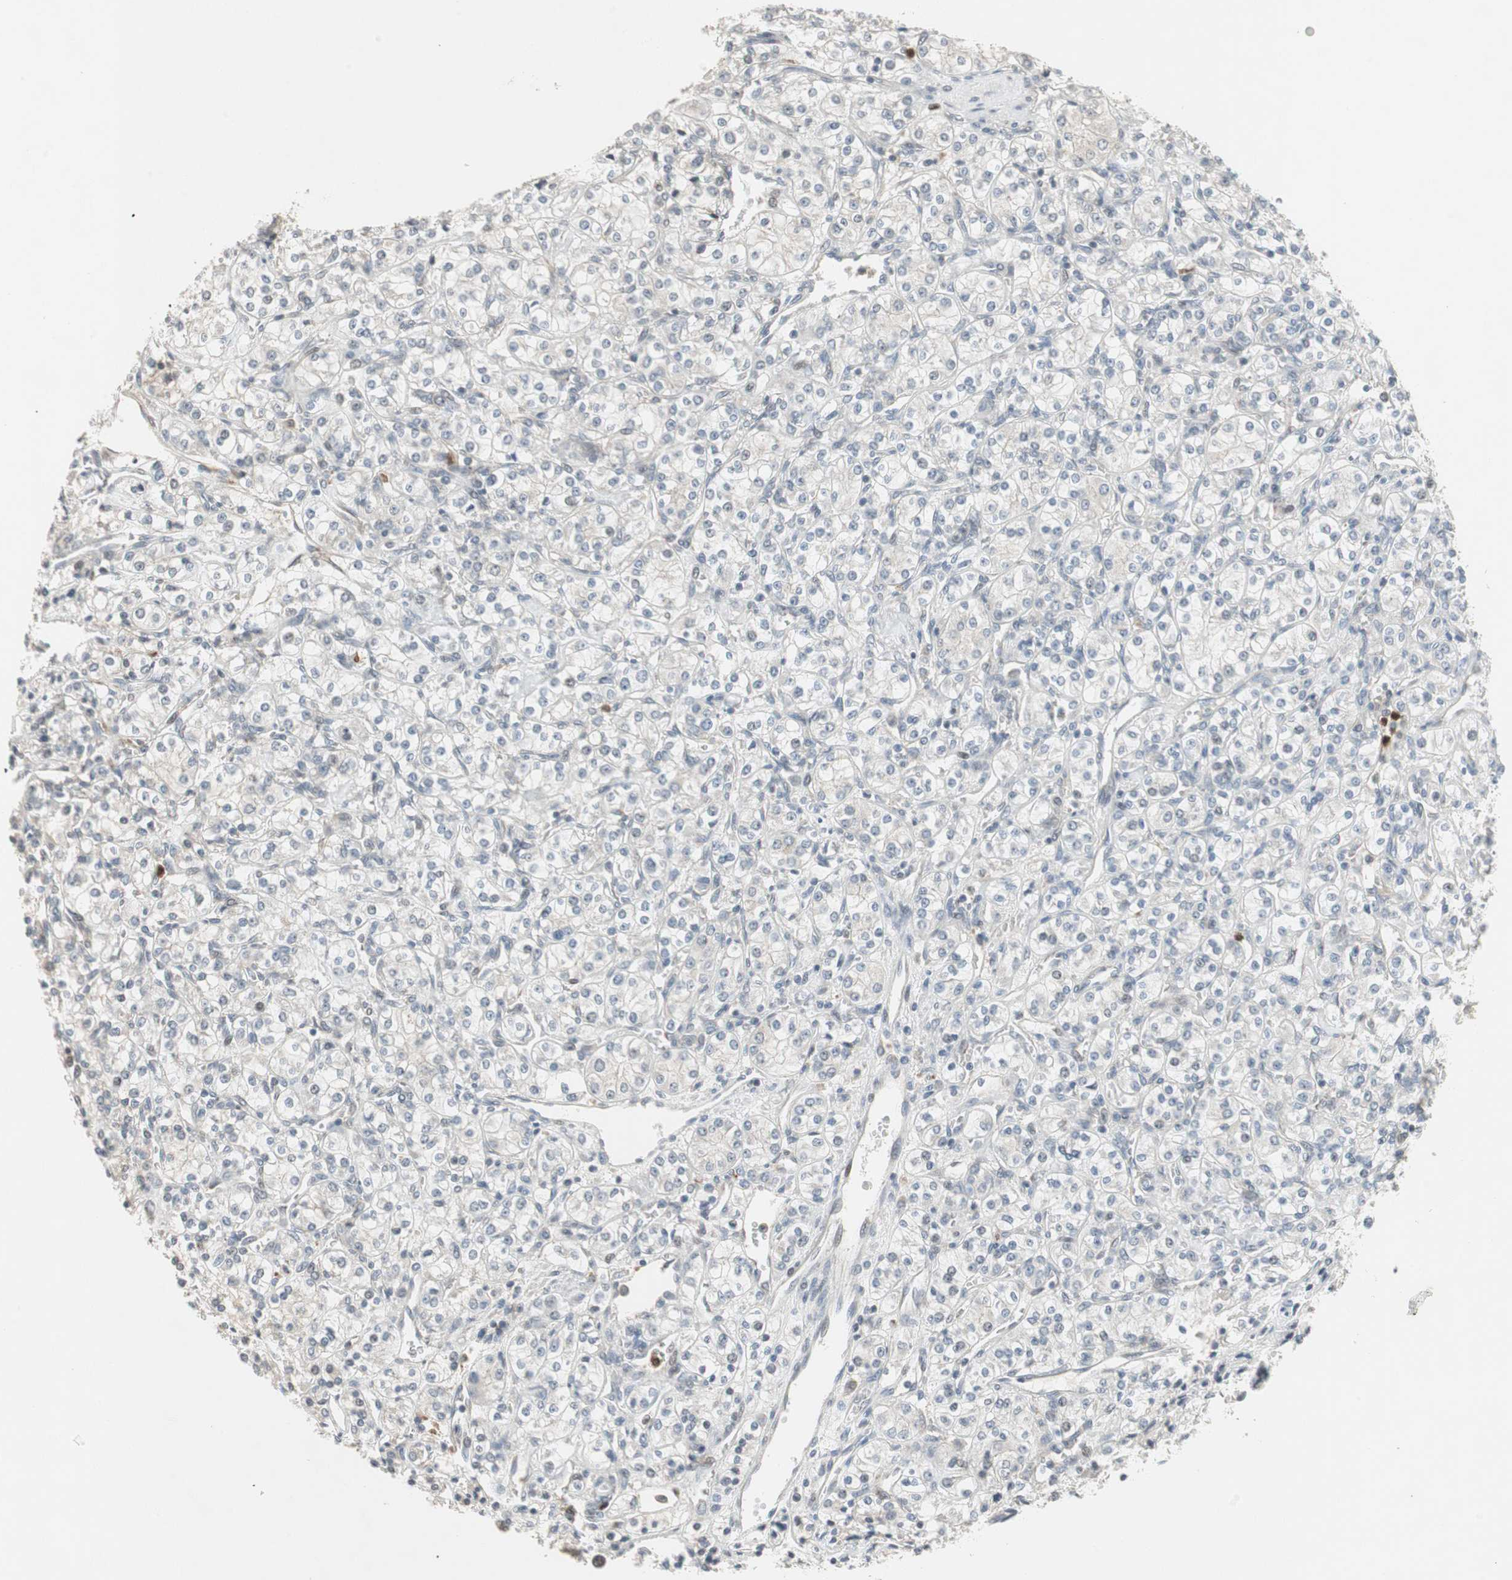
{"staining": {"intensity": "negative", "quantity": "none", "location": "none"}, "tissue": "renal cancer", "cell_type": "Tumor cells", "image_type": "cancer", "snomed": [{"axis": "morphology", "description": "Adenocarcinoma, NOS"}, {"axis": "topography", "description": "Kidney"}], "caption": "Immunohistochemistry of renal cancer (adenocarcinoma) exhibits no staining in tumor cells.", "gene": "SNX4", "patient": {"sex": "male", "age": 77}}